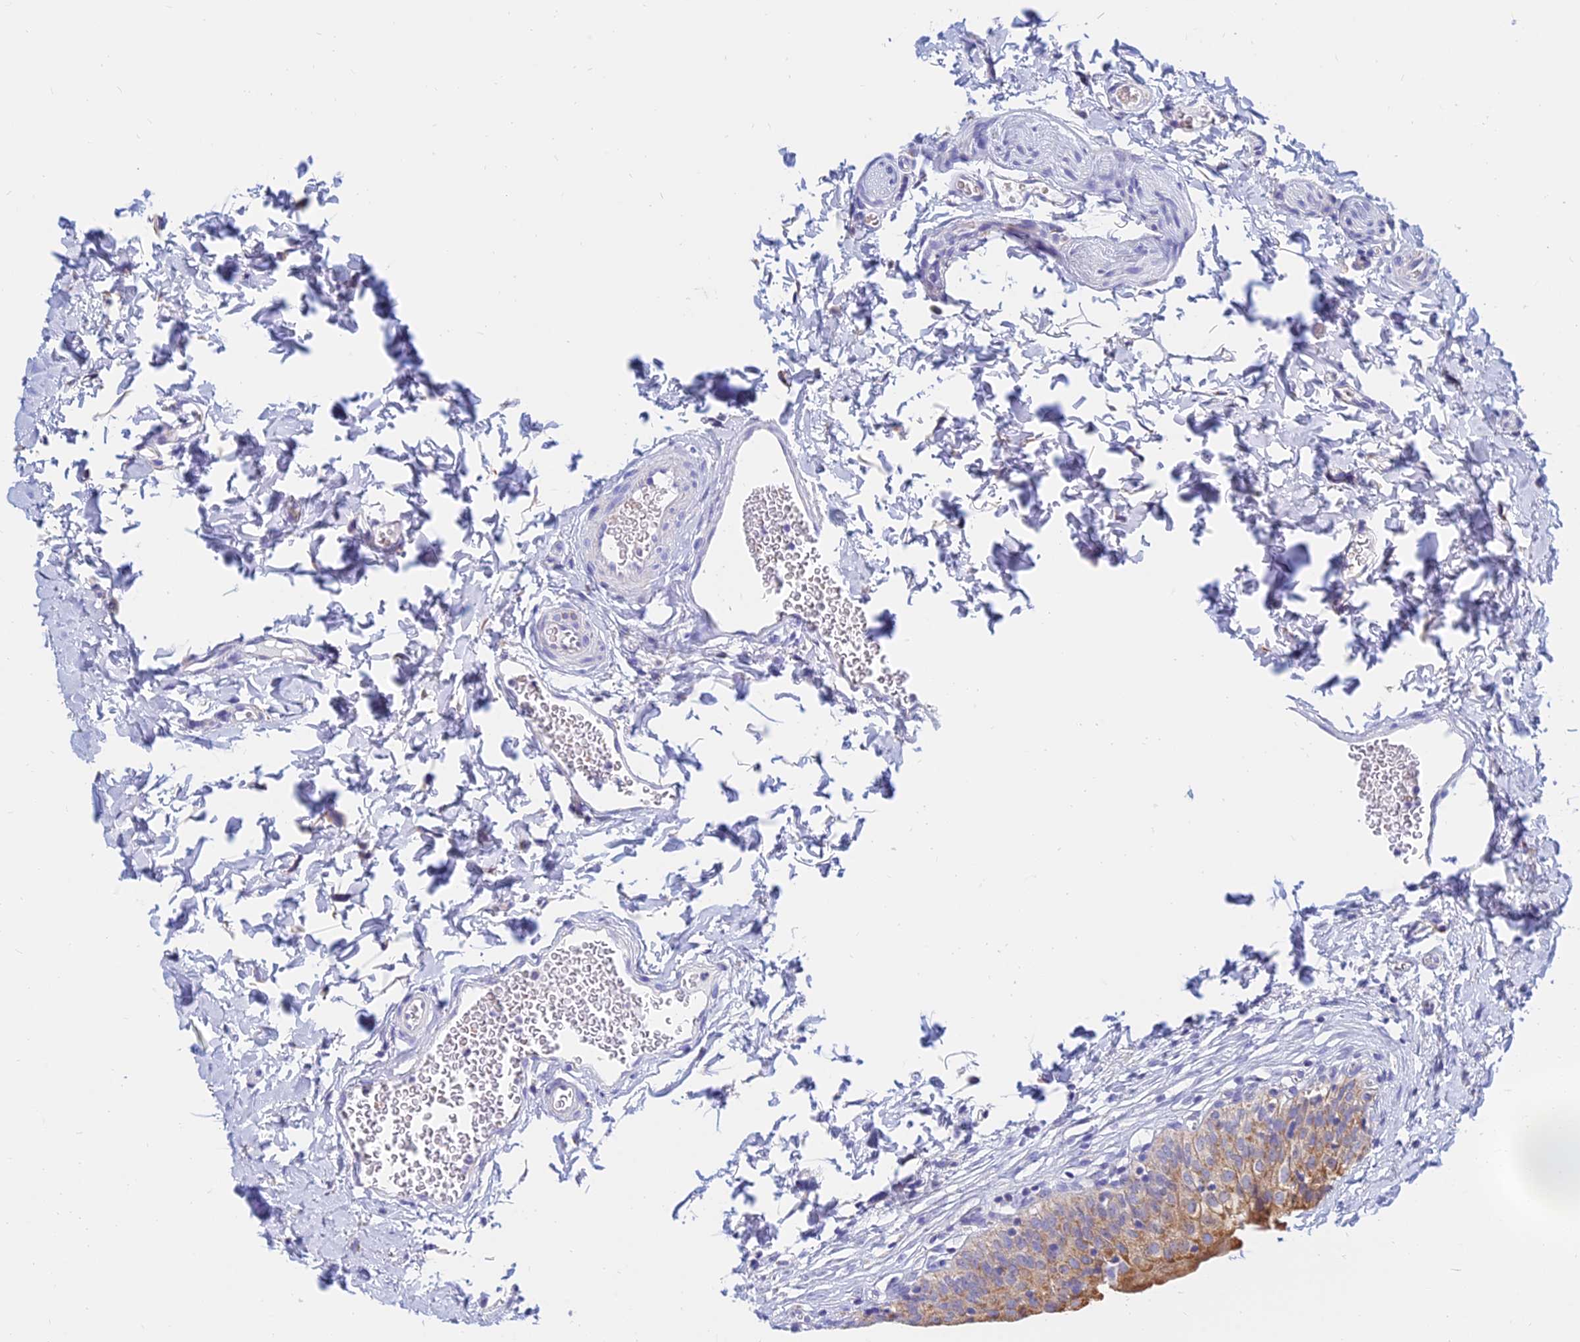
{"staining": {"intensity": "moderate", "quantity": ">75%", "location": "cytoplasmic/membranous"}, "tissue": "urinary bladder", "cell_type": "Urothelial cells", "image_type": "normal", "snomed": [{"axis": "morphology", "description": "Normal tissue, NOS"}, {"axis": "topography", "description": "Urinary bladder"}], "caption": "Immunohistochemical staining of benign human urinary bladder exhibits moderate cytoplasmic/membranous protein staining in approximately >75% of urothelial cells.", "gene": "MGST1", "patient": {"sex": "male", "age": 55}}